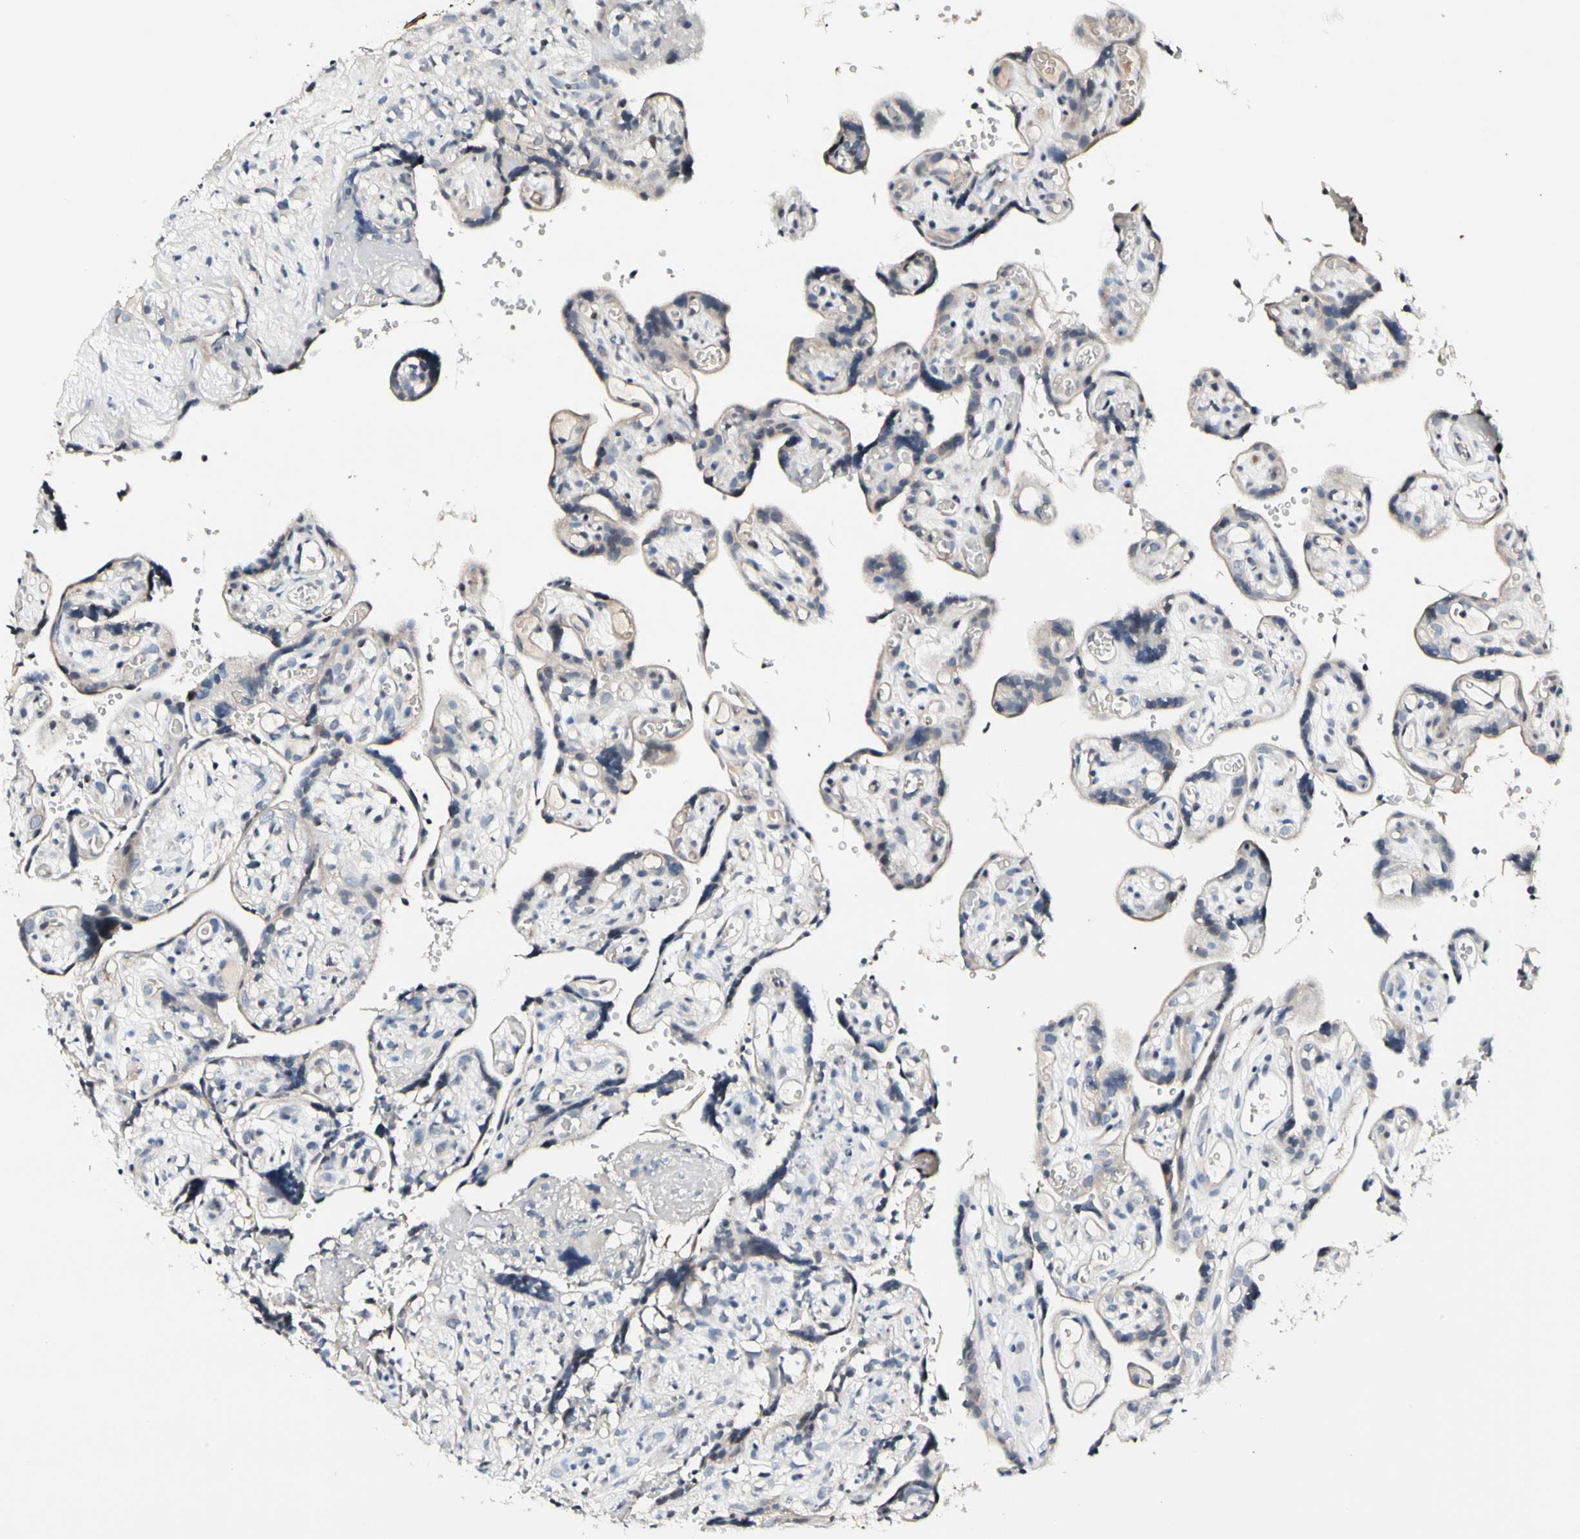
{"staining": {"intensity": "weak", "quantity": "25%-75%", "location": "cytoplasmic/membranous"}, "tissue": "placenta", "cell_type": "Decidual cells", "image_type": "normal", "snomed": [{"axis": "morphology", "description": "Normal tissue, NOS"}, {"axis": "topography", "description": "Placenta"}], "caption": "An immunohistochemistry micrograph of benign tissue is shown. Protein staining in brown highlights weak cytoplasmic/membranous positivity in placenta within decidual cells. The staining was performed using DAB, with brown indicating positive protein expression. Nuclei are stained blue with hematoxylin.", "gene": "SOX30", "patient": {"sex": "female", "age": 30}}